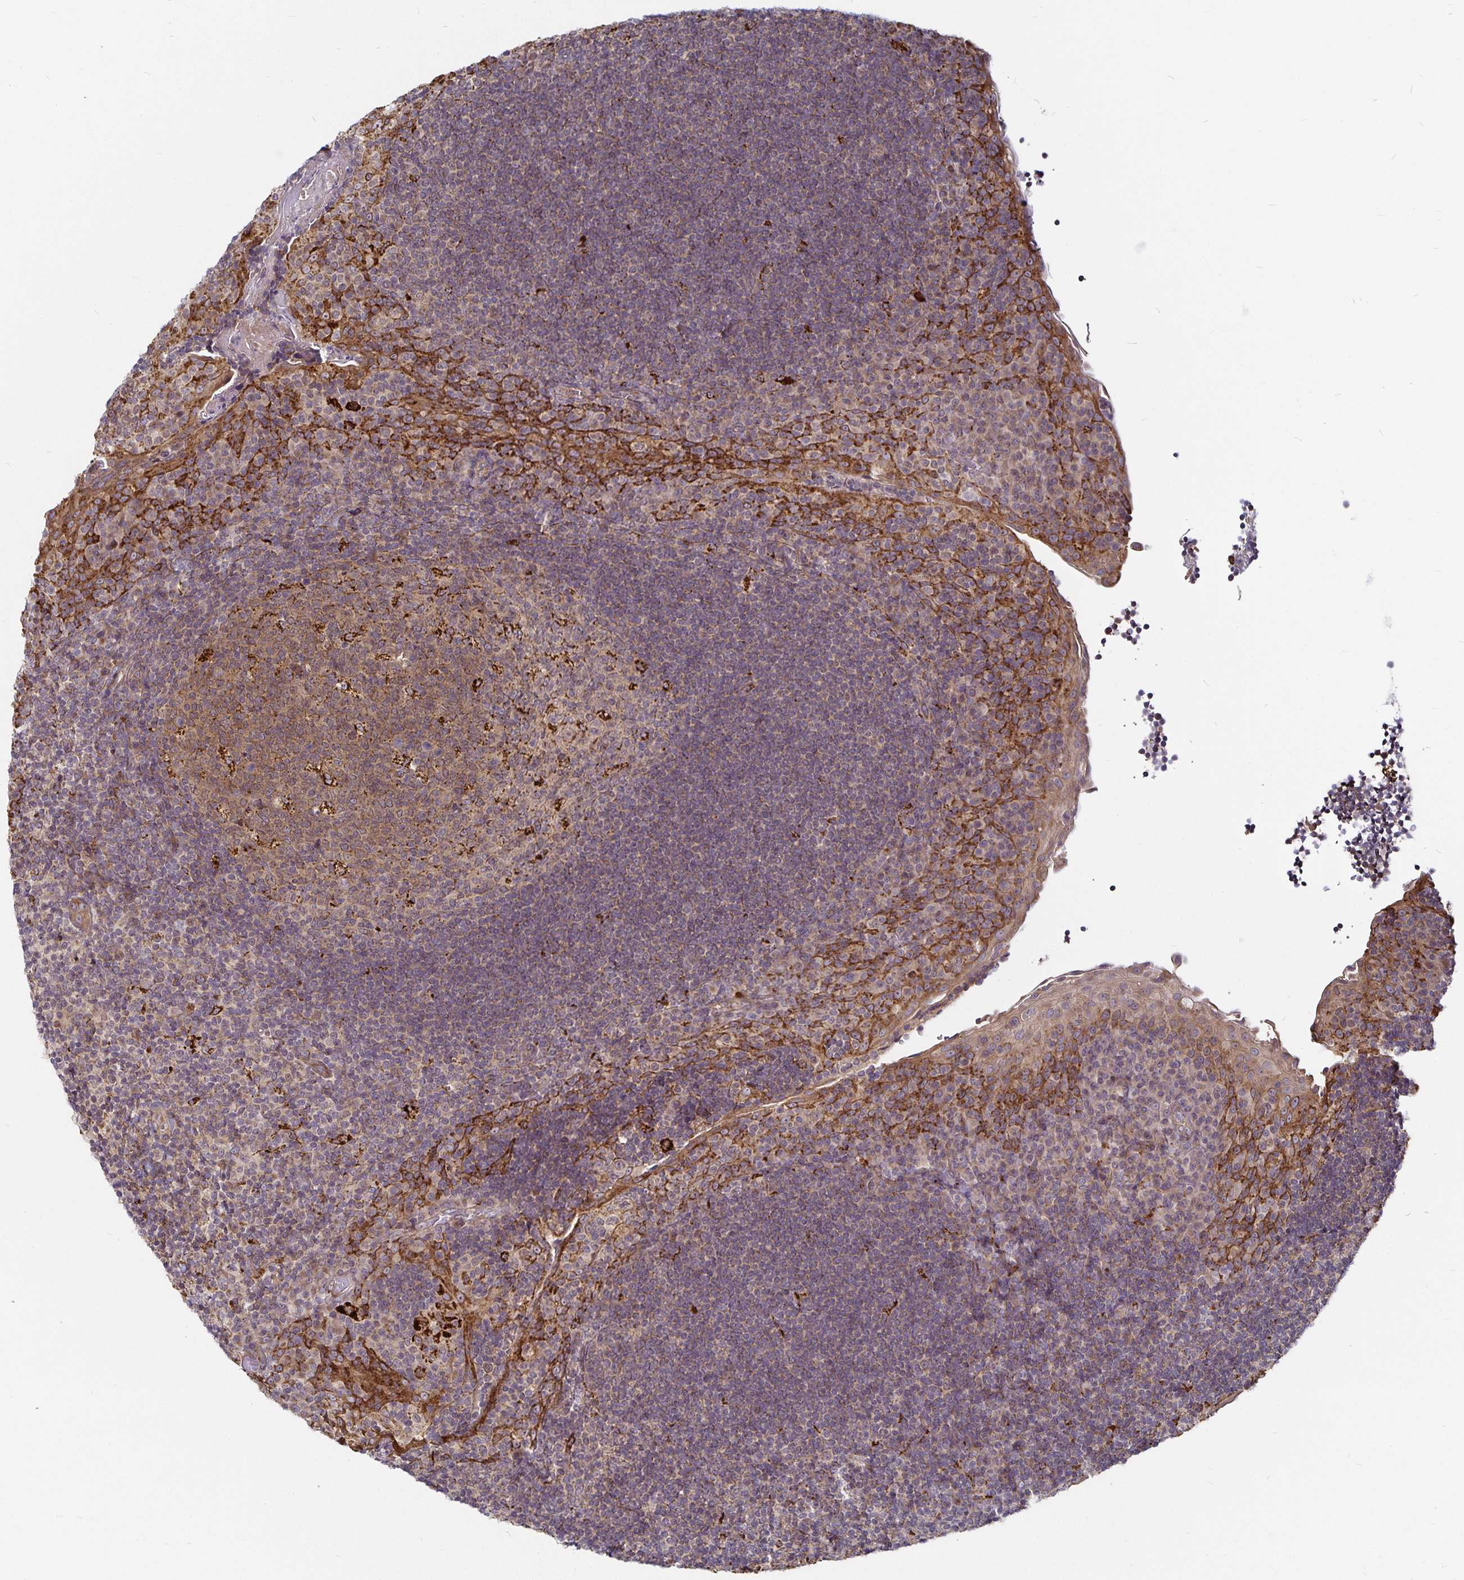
{"staining": {"intensity": "moderate", "quantity": "25%-75%", "location": "cytoplasmic/membranous"}, "tissue": "tonsil", "cell_type": "Germinal center cells", "image_type": "normal", "snomed": [{"axis": "morphology", "description": "Normal tissue, NOS"}, {"axis": "topography", "description": "Tonsil"}], "caption": "High-power microscopy captured an immunohistochemistry (IHC) photomicrograph of unremarkable tonsil, revealing moderate cytoplasmic/membranous positivity in approximately 25%-75% of germinal center cells.", "gene": "CYP27A1", "patient": {"sex": "male", "age": 17}}